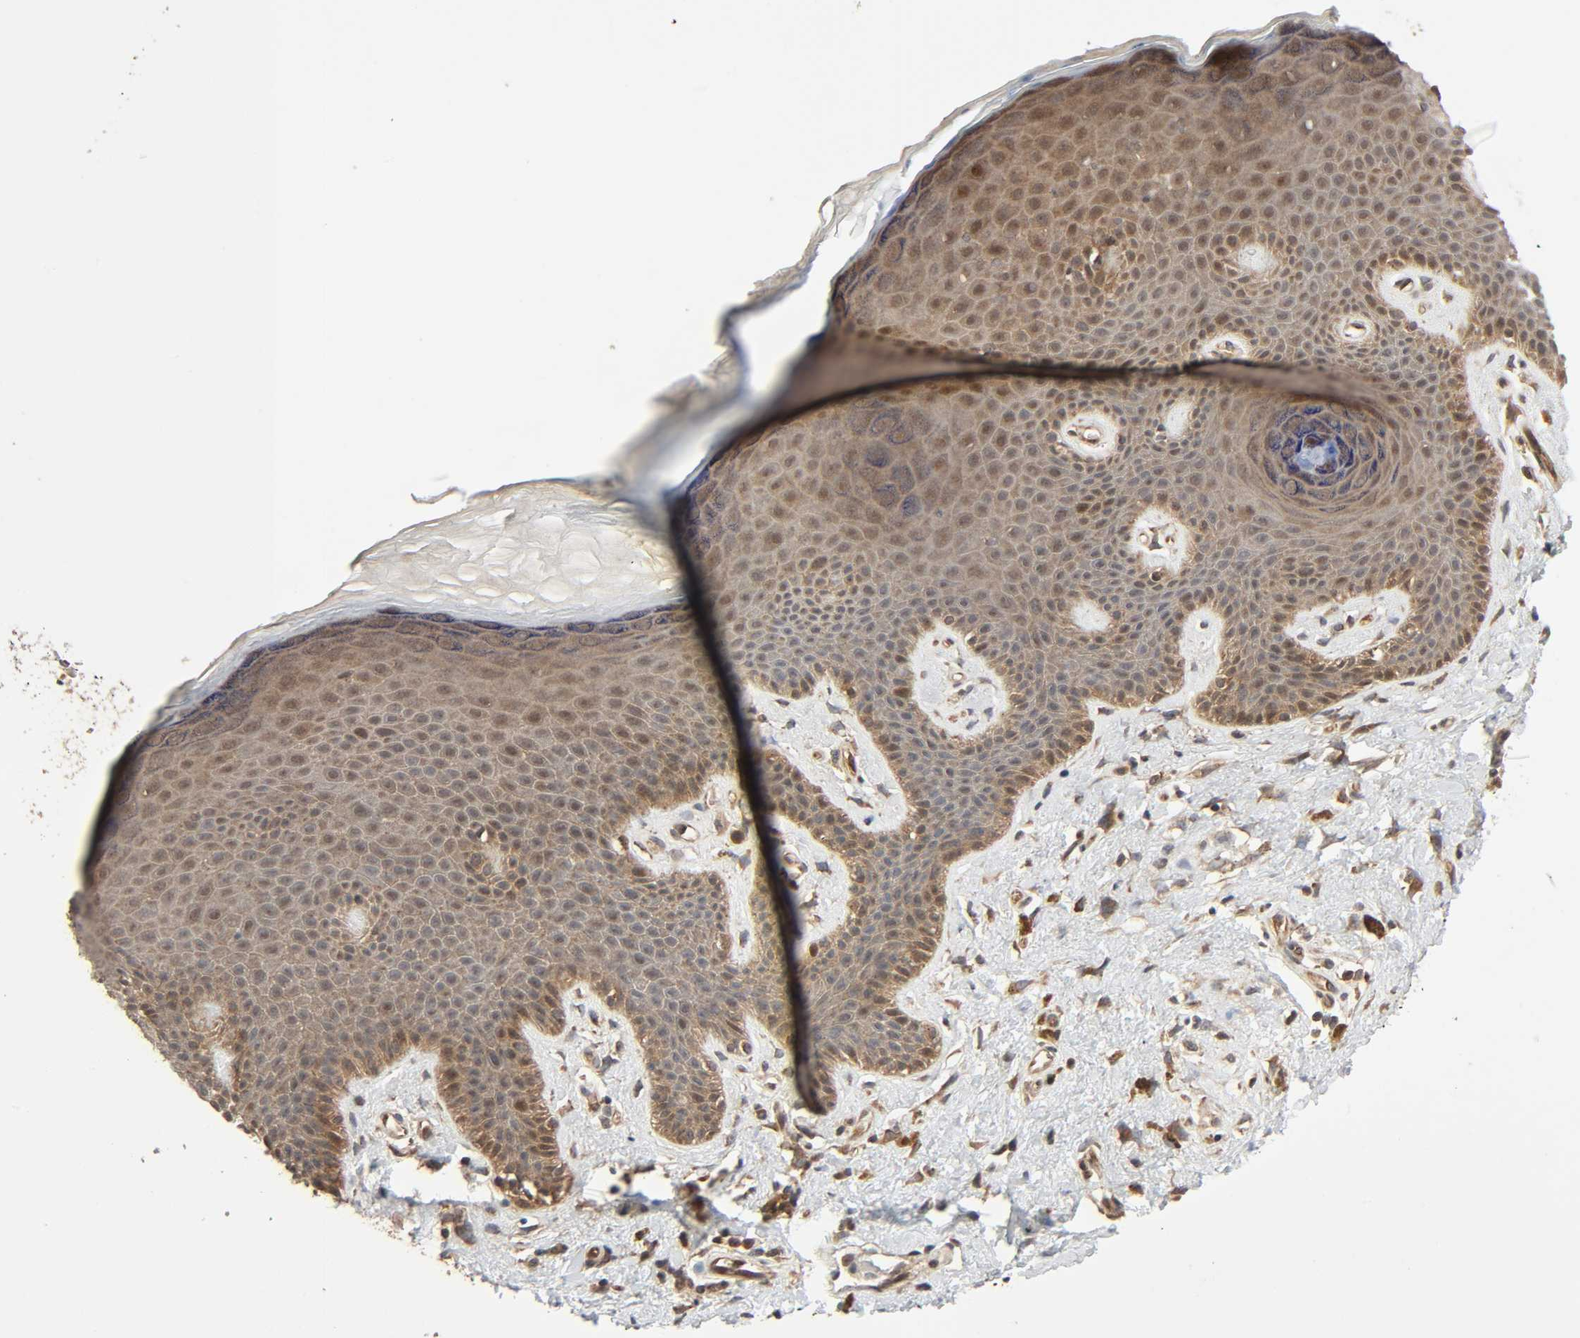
{"staining": {"intensity": "moderate", "quantity": ">75%", "location": "cytoplasmic/membranous,nuclear"}, "tissue": "skin", "cell_type": "Epidermal cells", "image_type": "normal", "snomed": [{"axis": "morphology", "description": "Normal tissue, NOS"}, {"axis": "topography", "description": "Anal"}], "caption": "Brown immunohistochemical staining in benign skin exhibits moderate cytoplasmic/membranous,nuclear staining in approximately >75% of epidermal cells.", "gene": "PPP2R1B", "patient": {"sex": "female", "age": 46}}